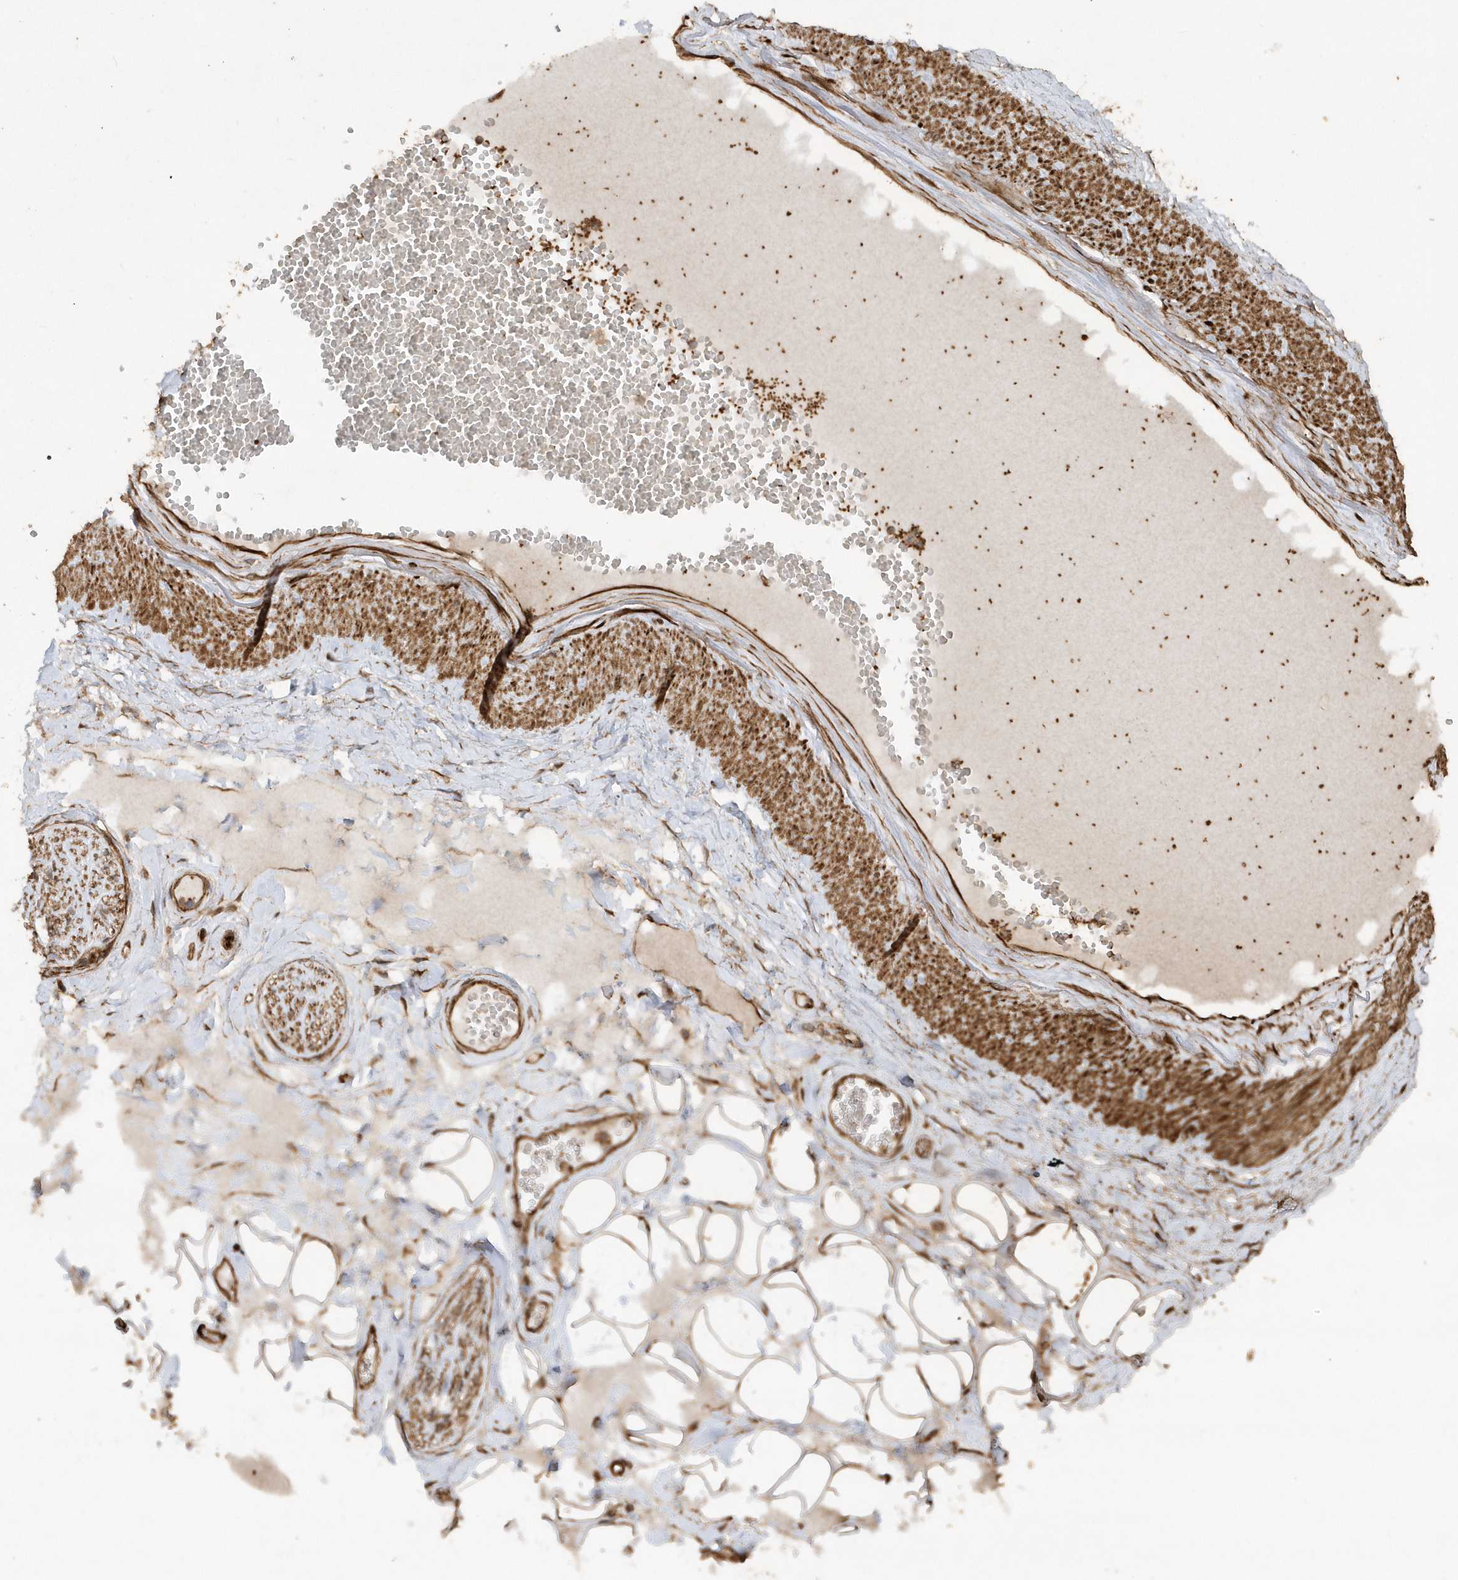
{"staining": {"intensity": "weak", "quantity": "25%-75%", "location": "cytoplasmic/membranous"}, "tissue": "adipose tissue", "cell_type": "Adipocytes", "image_type": "normal", "snomed": [{"axis": "morphology", "description": "Normal tissue, NOS"}, {"axis": "morphology", "description": "Inflammation, NOS"}, {"axis": "topography", "description": "Salivary gland"}, {"axis": "topography", "description": "Peripheral nerve tissue"}], "caption": "Adipose tissue stained for a protein (brown) shows weak cytoplasmic/membranous positive staining in about 25%-75% of adipocytes.", "gene": "AVPI1", "patient": {"sex": "female", "age": 75}}